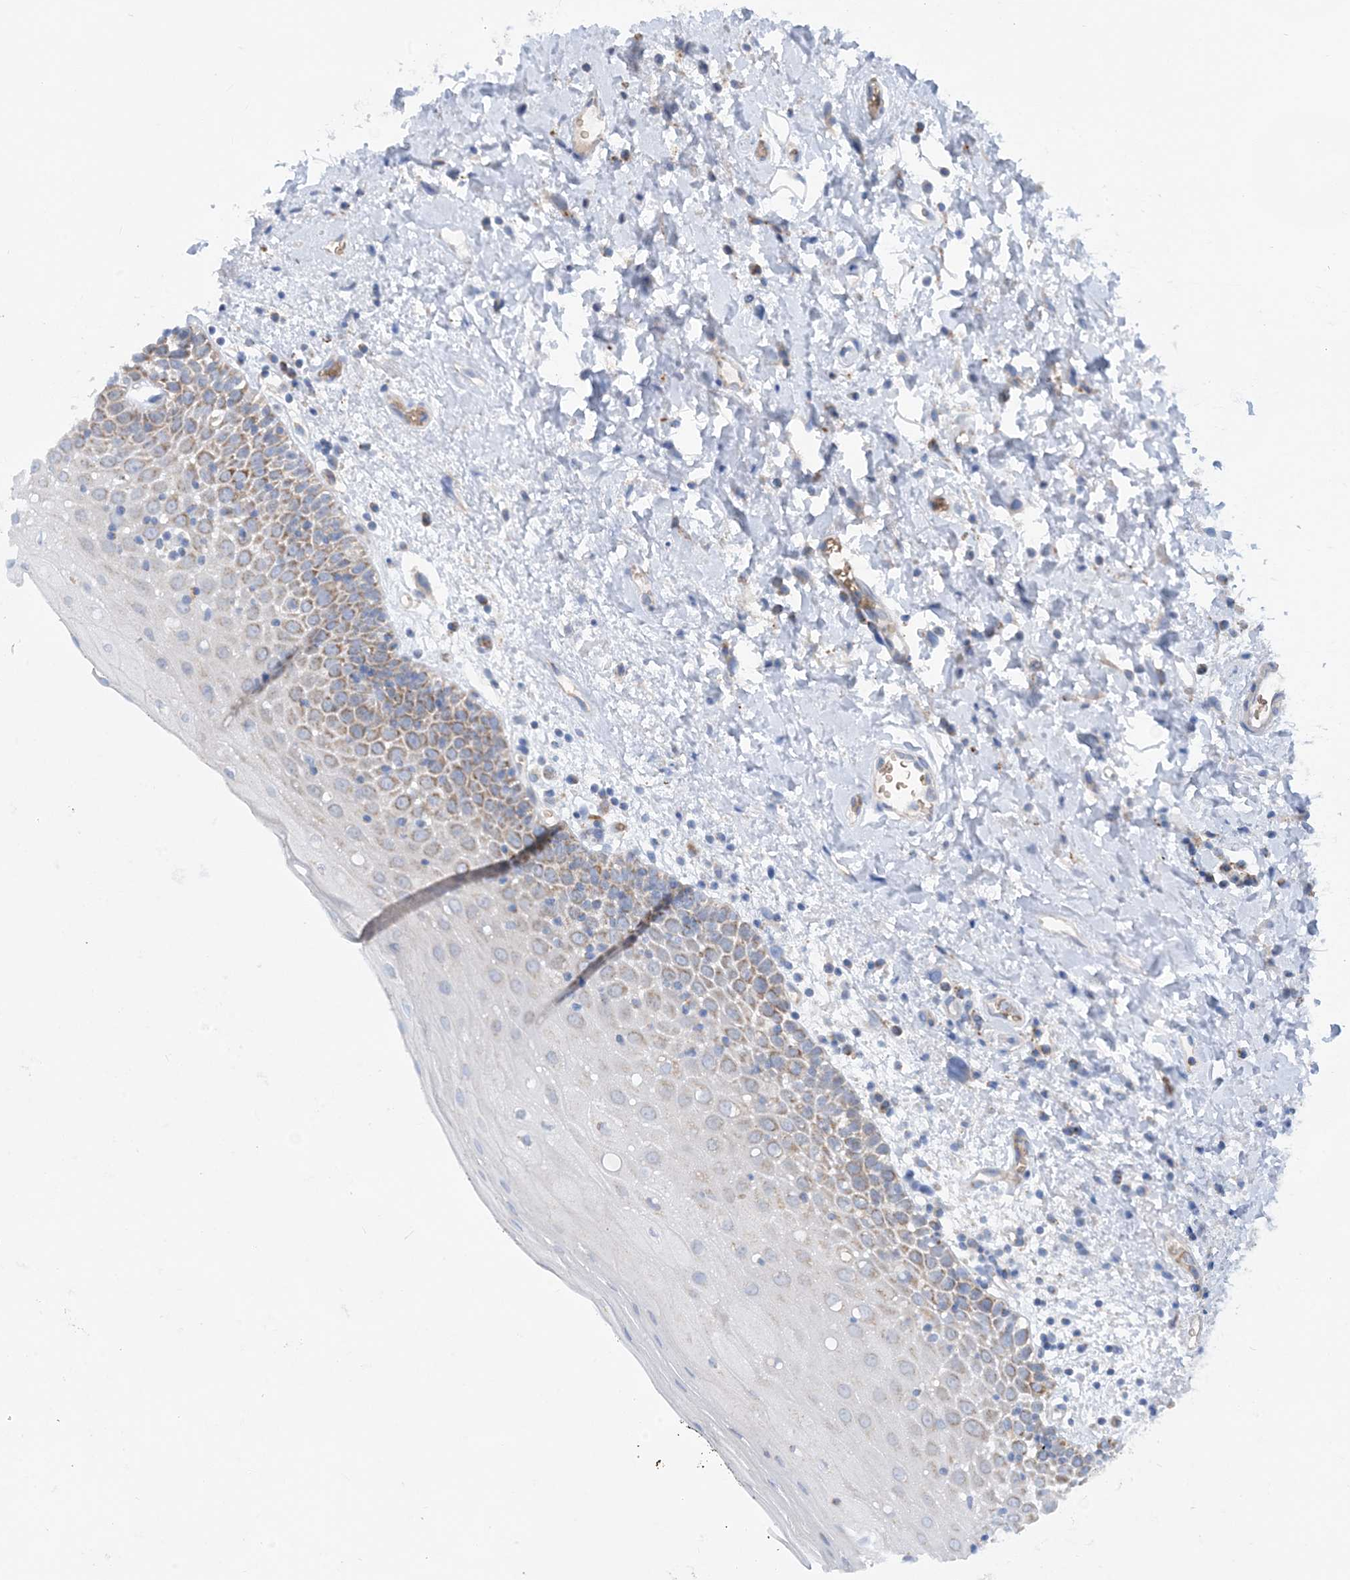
{"staining": {"intensity": "moderate", "quantity": "<25%", "location": "cytoplasmic/membranous"}, "tissue": "oral mucosa", "cell_type": "Squamous epithelial cells", "image_type": "normal", "snomed": [{"axis": "morphology", "description": "Normal tissue, NOS"}, {"axis": "topography", "description": "Oral tissue"}], "caption": "Immunohistochemistry (IHC) image of benign human oral mucosa stained for a protein (brown), which exhibits low levels of moderate cytoplasmic/membranous expression in about <25% of squamous epithelial cells.", "gene": "PHOSPHO2", "patient": {"sex": "male", "age": 74}}